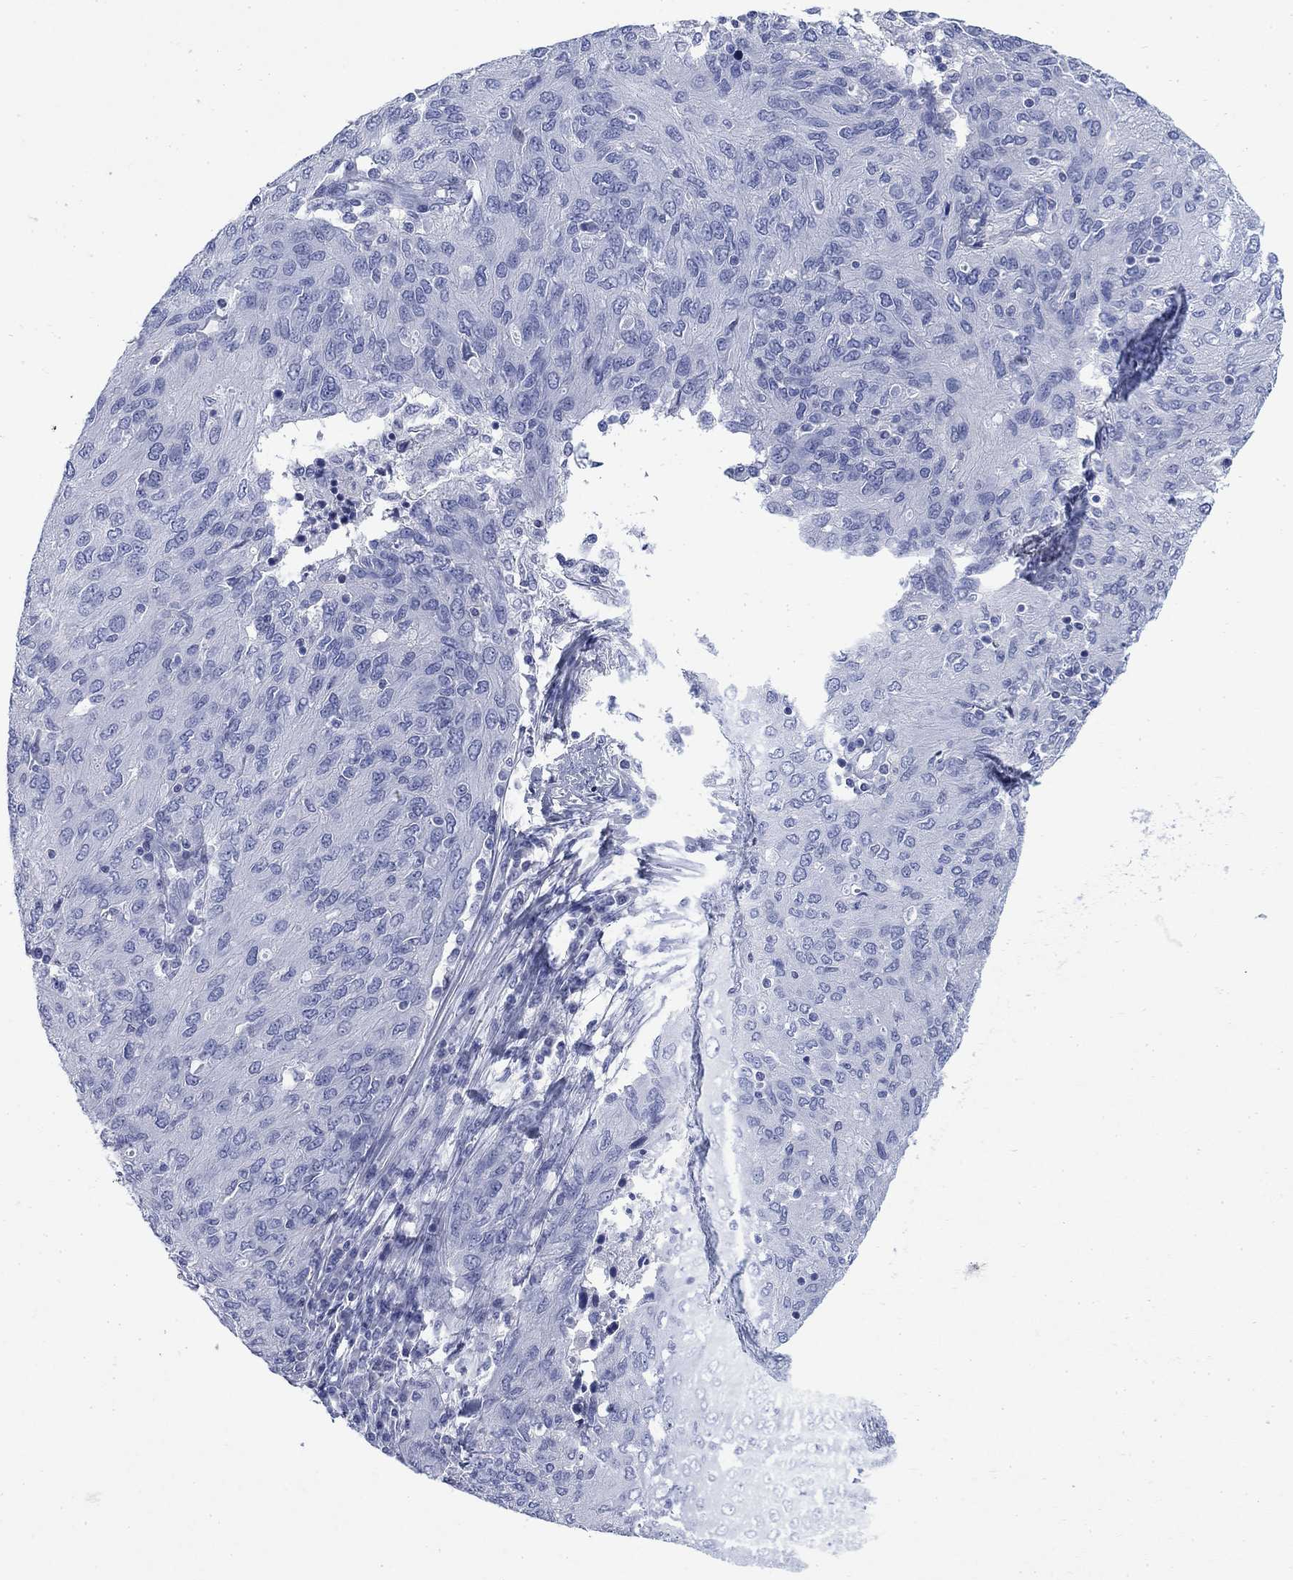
{"staining": {"intensity": "negative", "quantity": "none", "location": "none"}, "tissue": "ovarian cancer", "cell_type": "Tumor cells", "image_type": "cancer", "snomed": [{"axis": "morphology", "description": "Carcinoma, endometroid"}, {"axis": "topography", "description": "Ovary"}], "caption": "Tumor cells are negative for protein expression in human ovarian cancer. (DAB (3,3'-diaminobenzidine) immunohistochemistry (IHC) visualized using brightfield microscopy, high magnification).", "gene": "IGF2BP3", "patient": {"sex": "female", "age": 50}}